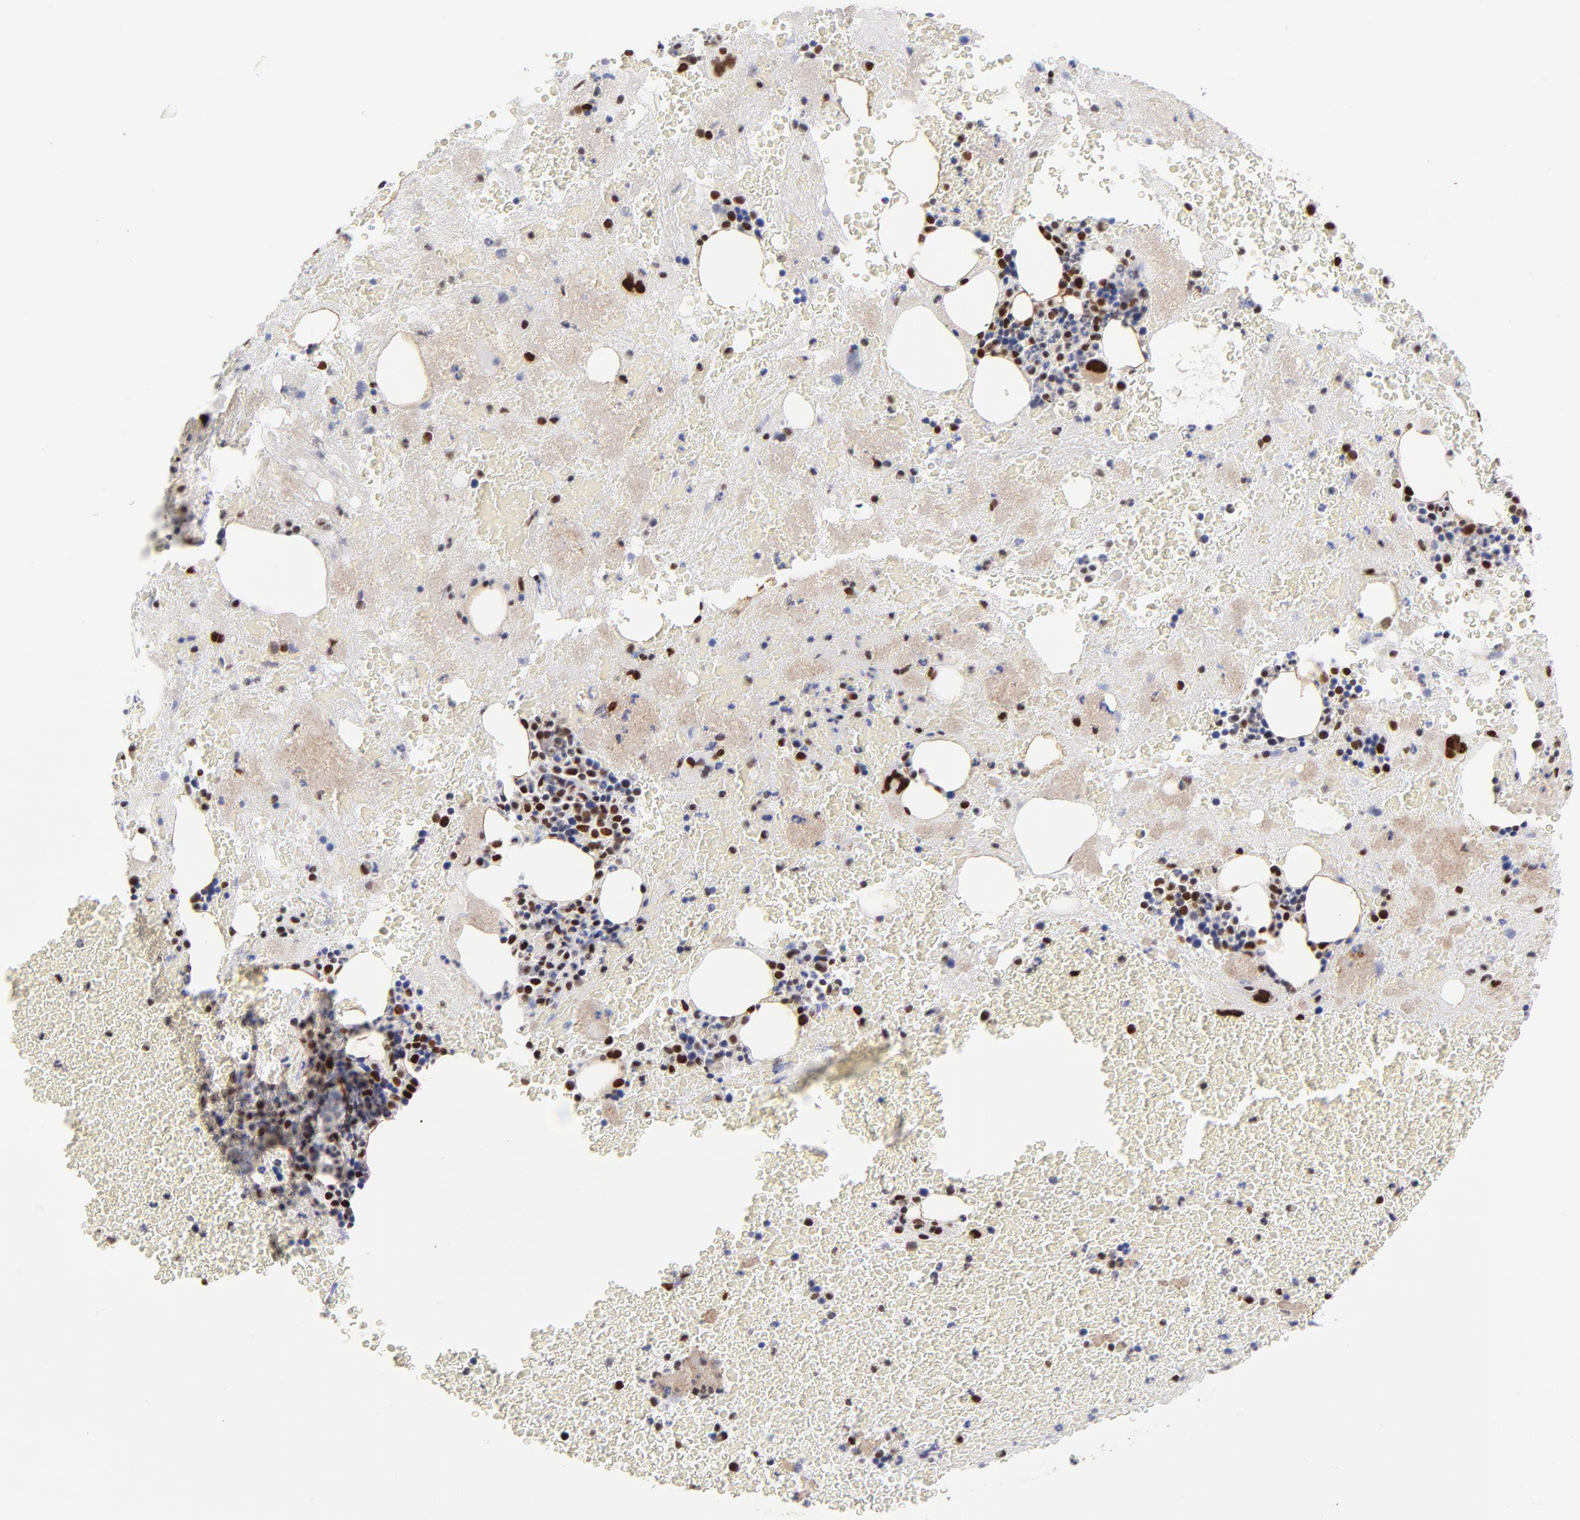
{"staining": {"intensity": "strong", "quantity": "25%-75%", "location": "nuclear"}, "tissue": "bone marrow", "cell_type": "Hematopoietic cells", "image_type": "normal", "snomed": [{"axis": "morphology", "description": "Normal tissue, NOS"}, {"axis": "topography", "description": "Bone marrow"}], "caption": "This image shows normal bone marrow stained with immunohistochemistry (IHC) to label a protein in brown. The nuclear of hematopoietic cells show strong positivity for the protein. Nuclei are counter-stained blue.", "gene": "ZMYM3", "patient": {"sex": "male", "age": 76}}